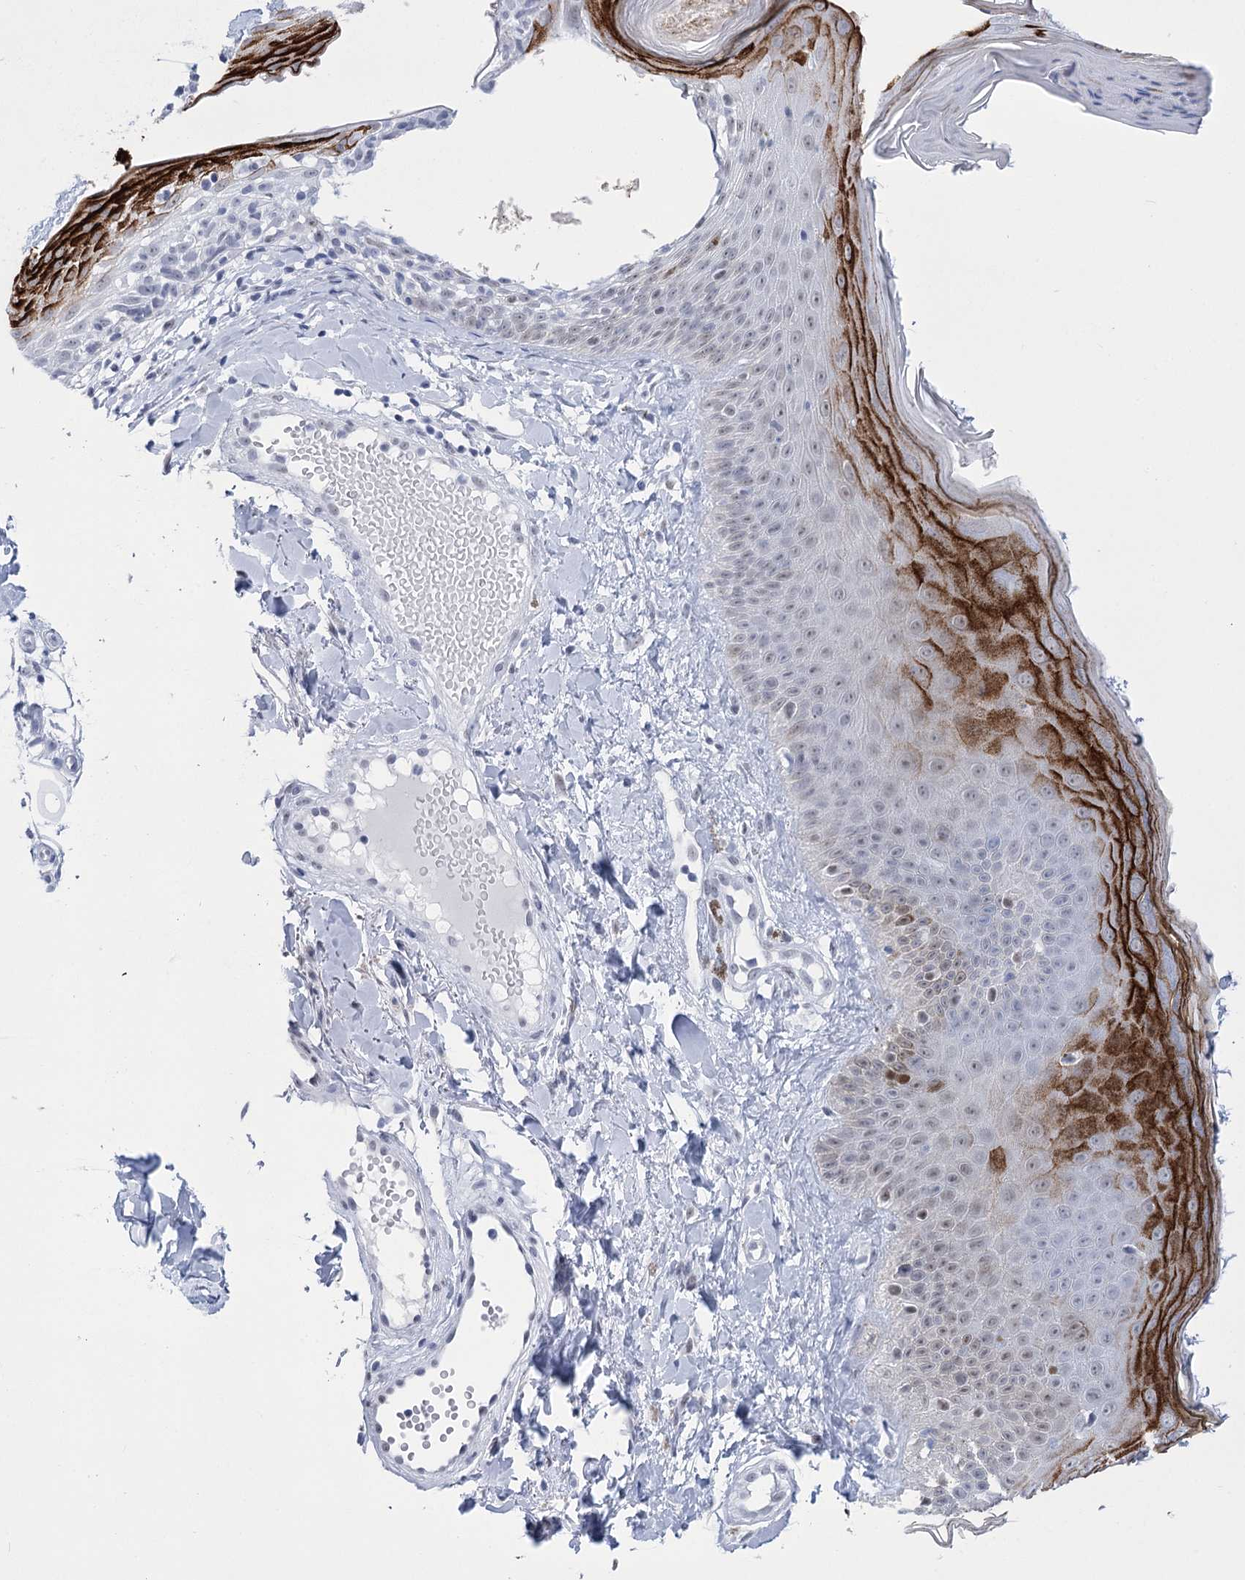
{"staining": {"intensity": "negative", "quantity": "none", "location": "none"}, "tissue": "skin", "cell_type": "Fibroblasts", "image_type": "normal", "snomed": [{"axis": "morphology", "description": "Normal tissue, NOS"}, {"axis": "topography", "description": "Skin"}], "caption": "Immunohistochemistry (IHC) image of normal skin stained for a protein (brown), which displays no expression in fibroblasts. (DAB (3,3'-diaminobenzidine) IHC with hematoxylin counter stain).", "gene": "HORMAD1", "patient": {"sex": "male", "age": 52}}